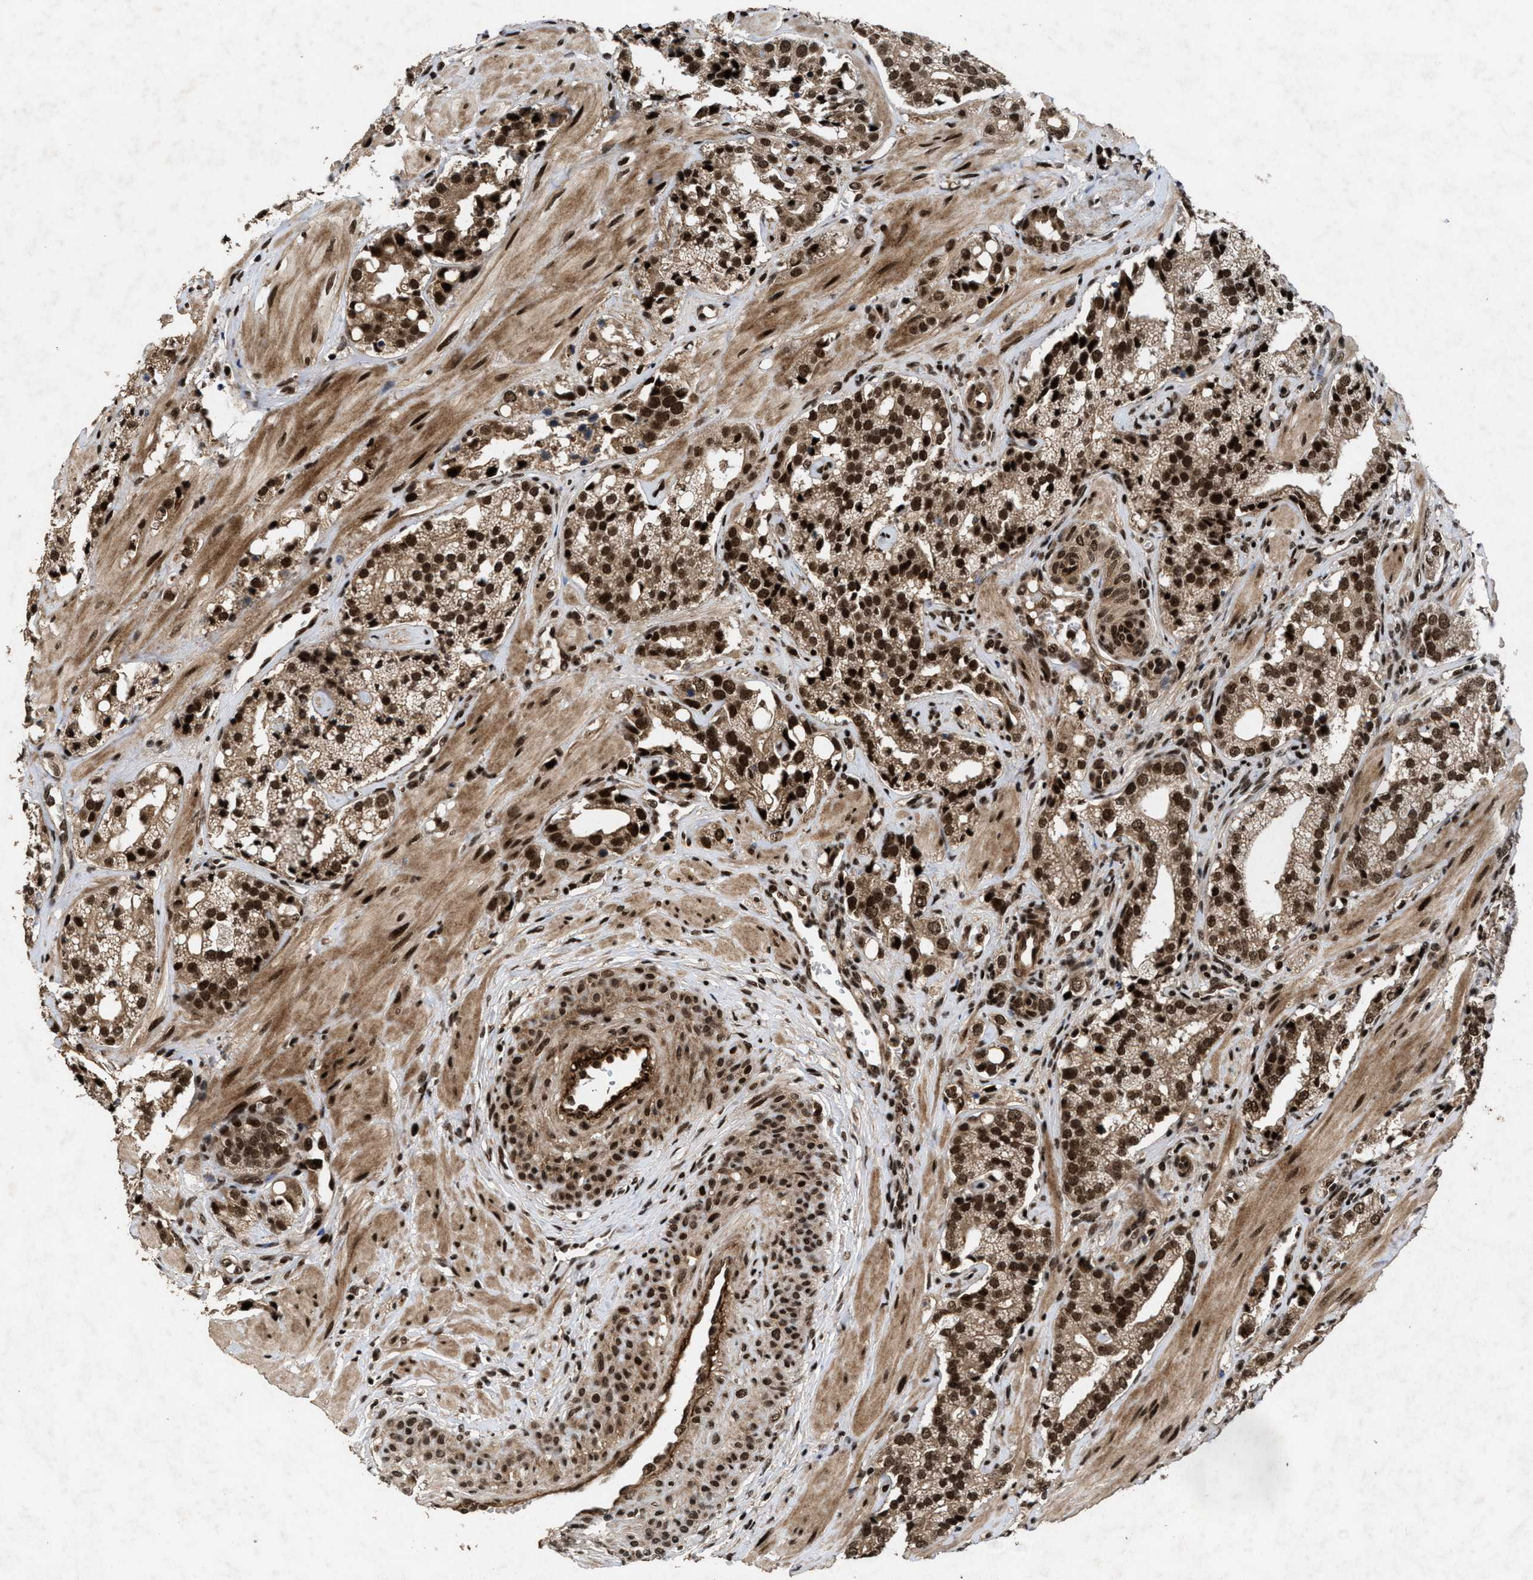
{"staining": {"intensity": "strong", "quantity": ">75%", "location": "nuclear"}, "tissue": "prostate cancer", "cell_type": "Tumor cells", "image_type": "cancer", "snomed": [{"axis": "morphology", "description": "Adenocarcinoma, High grade"}, {"axis": "topography", "description": "Prostate"}], "caption": "This is an image of IHC staining of prostate cancer, which shows strong staining in the nuclear of tumor cells.", "gene": "WIZ", "patient": {"sex": "male", "age": 52}}